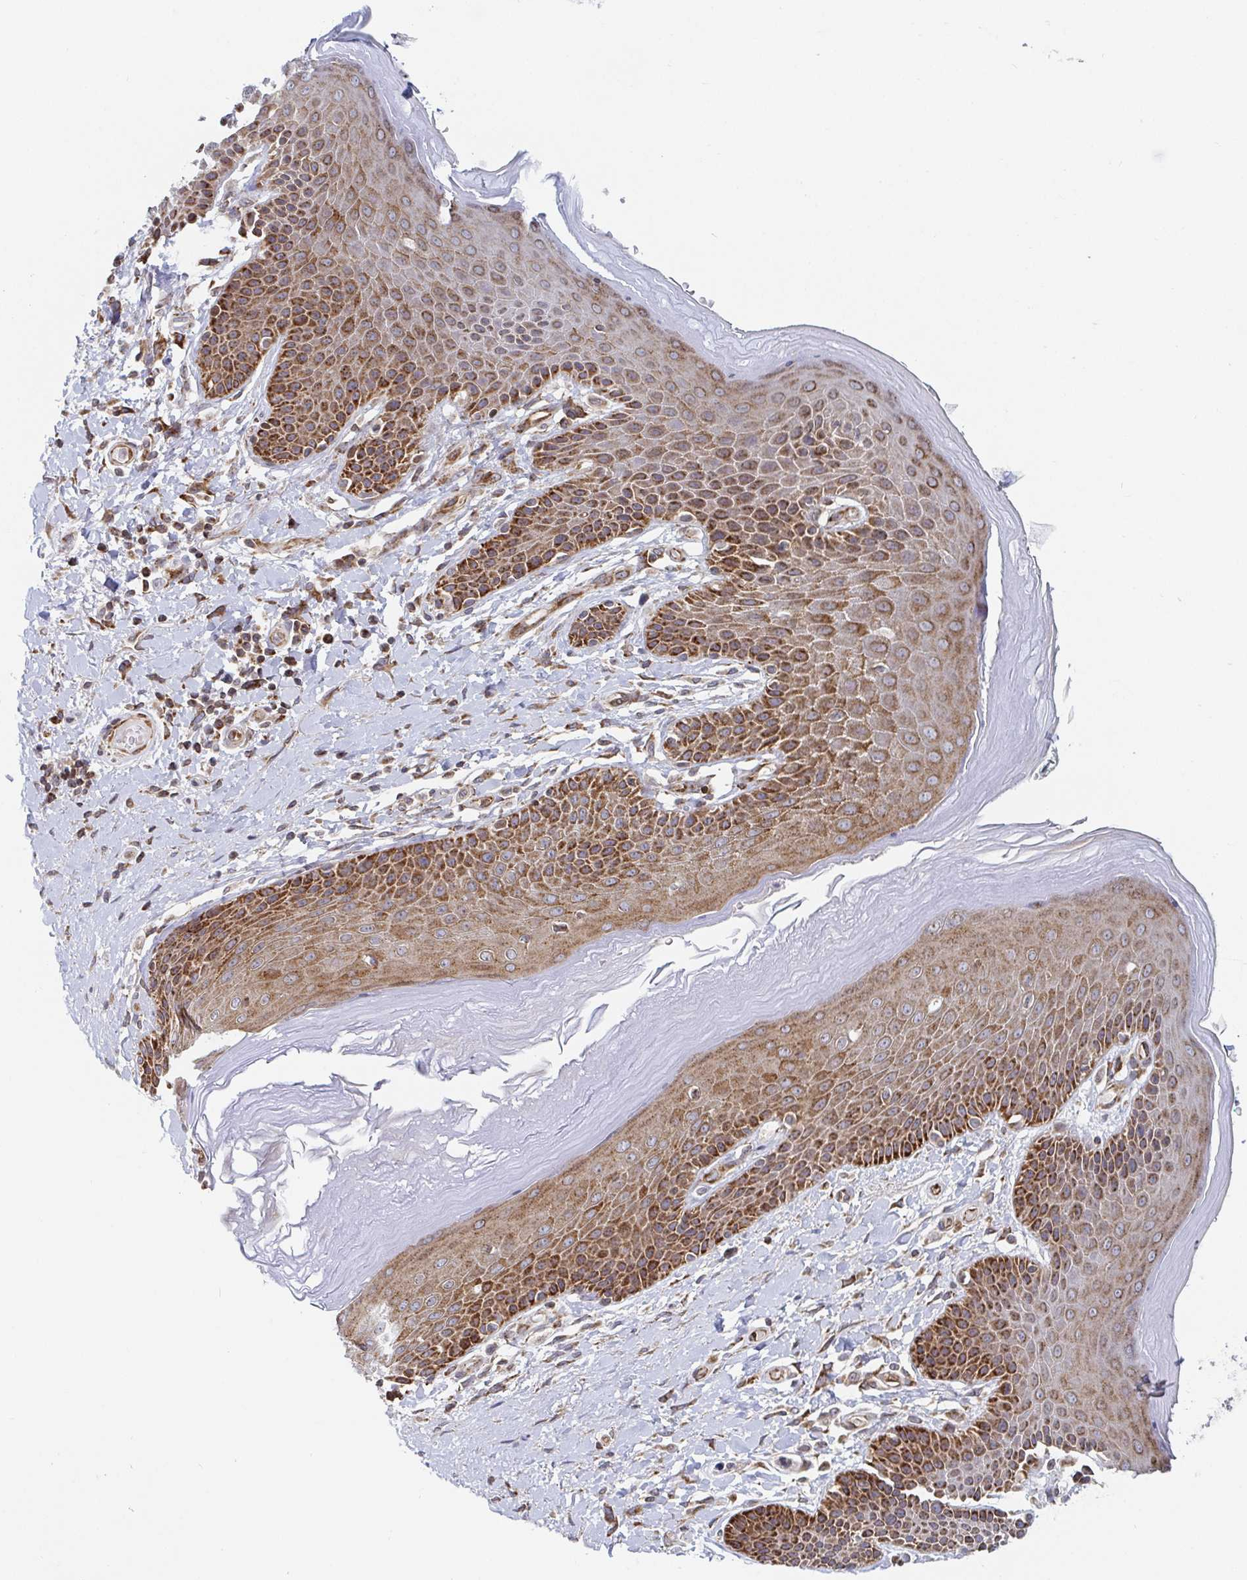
{"staining": {"intensity": "moderate", "quantity": ">75%", "location": "cytoplasmic/membranous"}, "tissue": "skin", "cell_type": "Epidermal cells", "image_type": "normal", "snomed": [{"axis": "morphology", "description": "Normal tissue, NOS"}, {"axis": "topography", "description": "Anal"}, {"axis": "topography", "description": "Peripheral nerve tissue"}], "caption": "About >75% of epidermal cells in unremarkable skin reveal moderate cytoplasmic/membranous protein positivity as visualized by brown immunohistochemical staining.", "gene": "STARD8", "patient": {"sex": "male", "age": 51}}